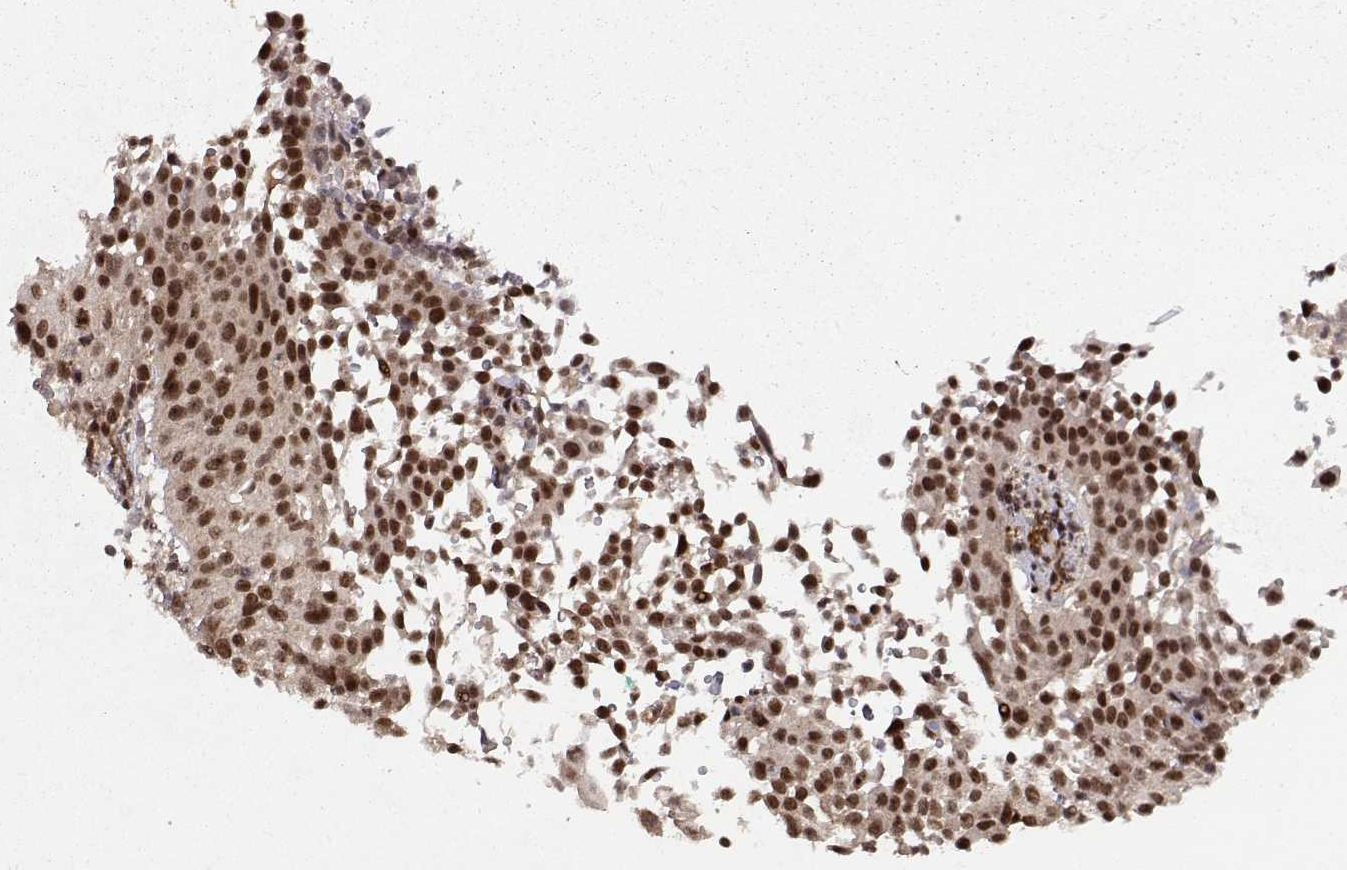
{"staining": {"intensity": "strong", "quantity": ">75%", "location": "nuclear"}, "tissue": "cervical cancer", "cell_type": "Tumor cells", "image_type": "cancer", "snomed": [{"axis": "morphology", "description": "Squamous cell carcinoma, NOS"}, {"axis": "topography", "description": "Cervix"}], "caption": "Protein staining of cervical cancer (squamous cell carcinoma) tissue shows strong nuclear expression in approximately >75% of tumor cells. The protein of interest is shown in brown color, while the nuclei are stained blue.", "gene": "CSNK2A1", "patient": {"sex": "female", "age": 26}}